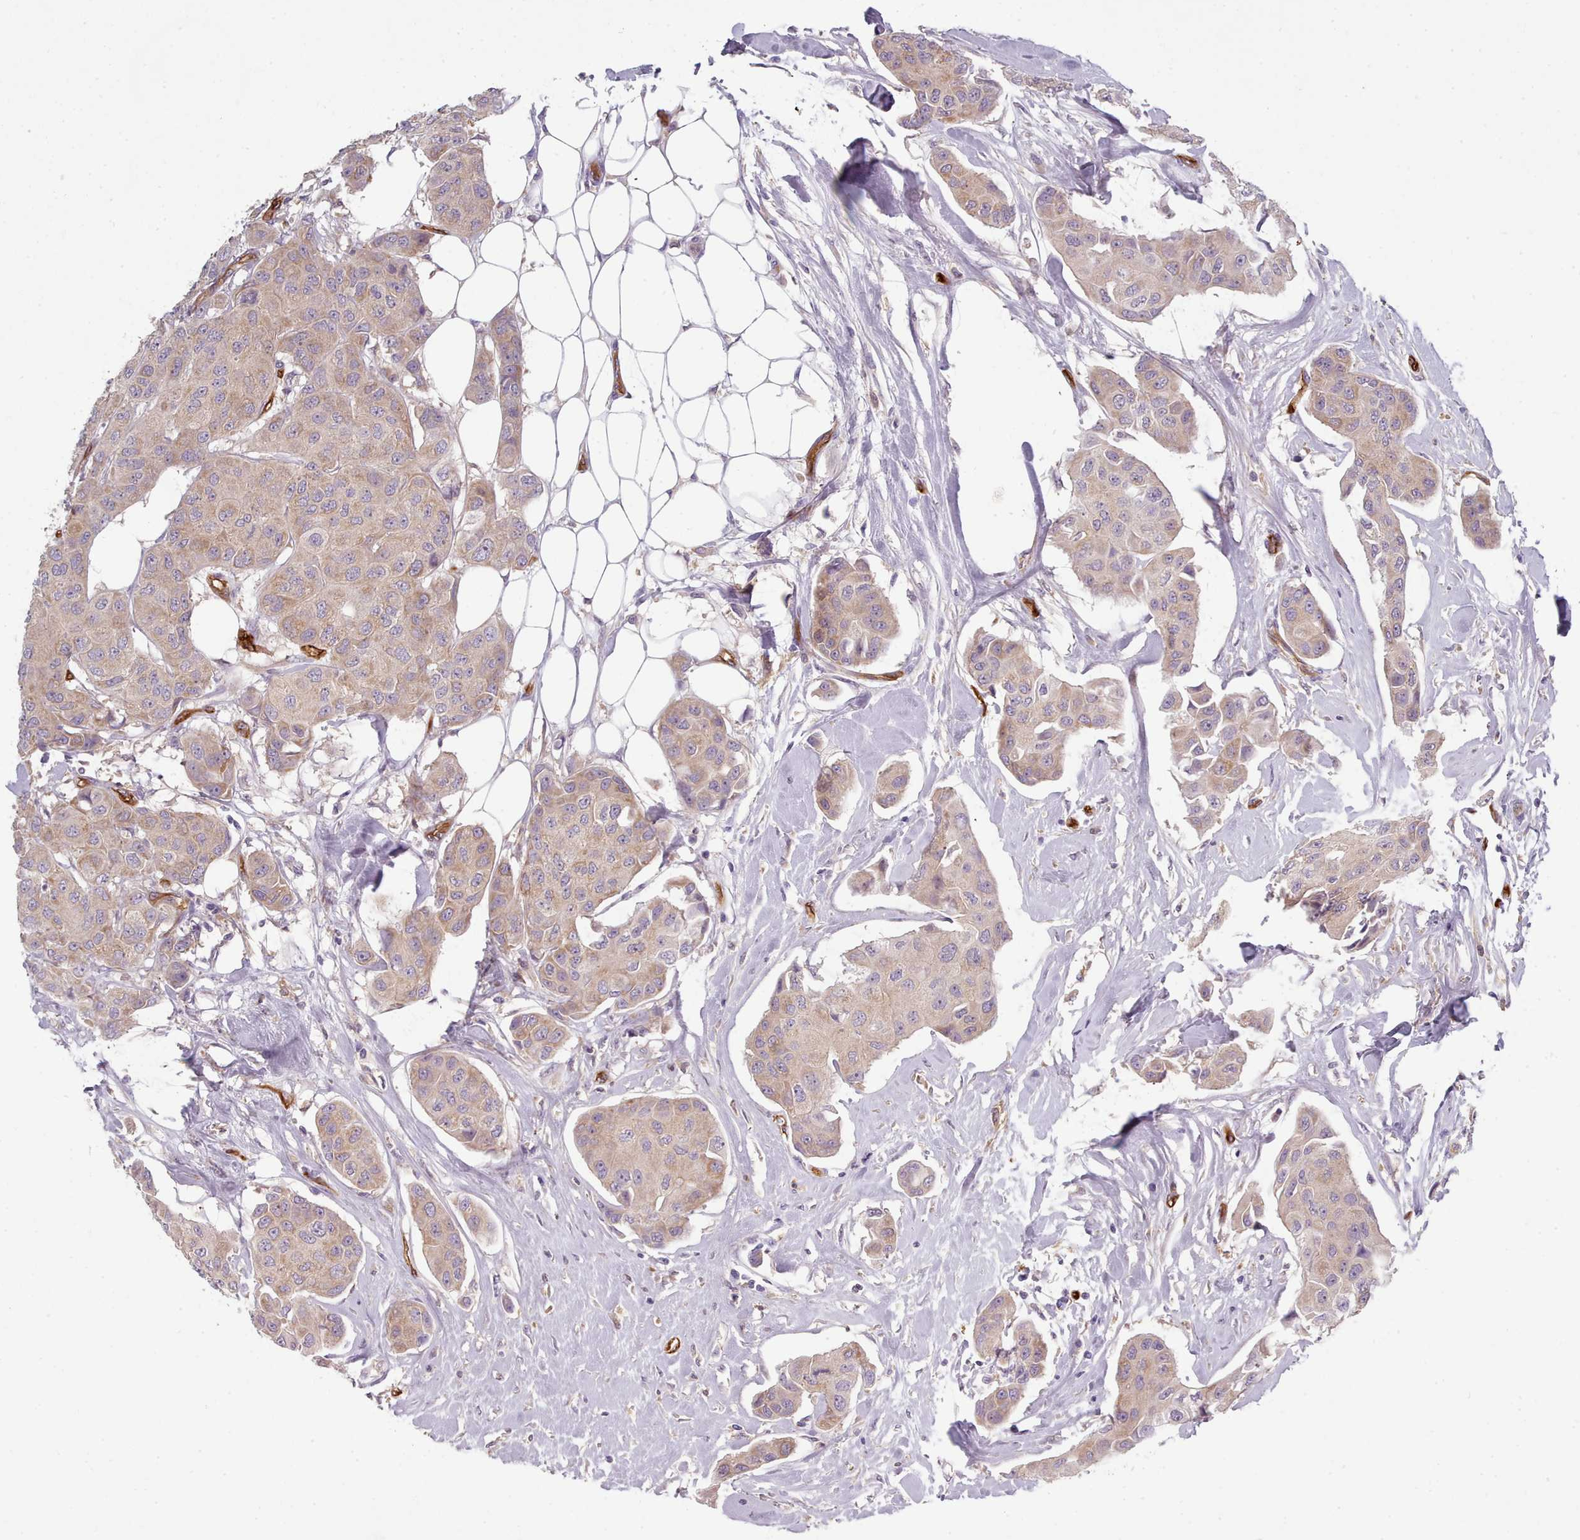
{"staining": {"intensity": "weak", "quantity": ">75%", "location": "cytoplasmic/membranous"}, "tissue": "breast cancer", "cell_type": "Tumor cells", "image_type": "cancer", "snomed": [{"axis": "morphology", "description": "Duct carcinoma"}, {"axis": "topography", "description": "Breast"}, {"axis": "topography", "description": "Lymph node"}], "caption": "Brown immunohistochemical staining in human breast intraductal carcinoma displays weak cytoplasmic/membranous positivity in approximately >75% of tumor cells.", "gene": "CD300LF", "patient": {"sex": "female", "age": 80}}